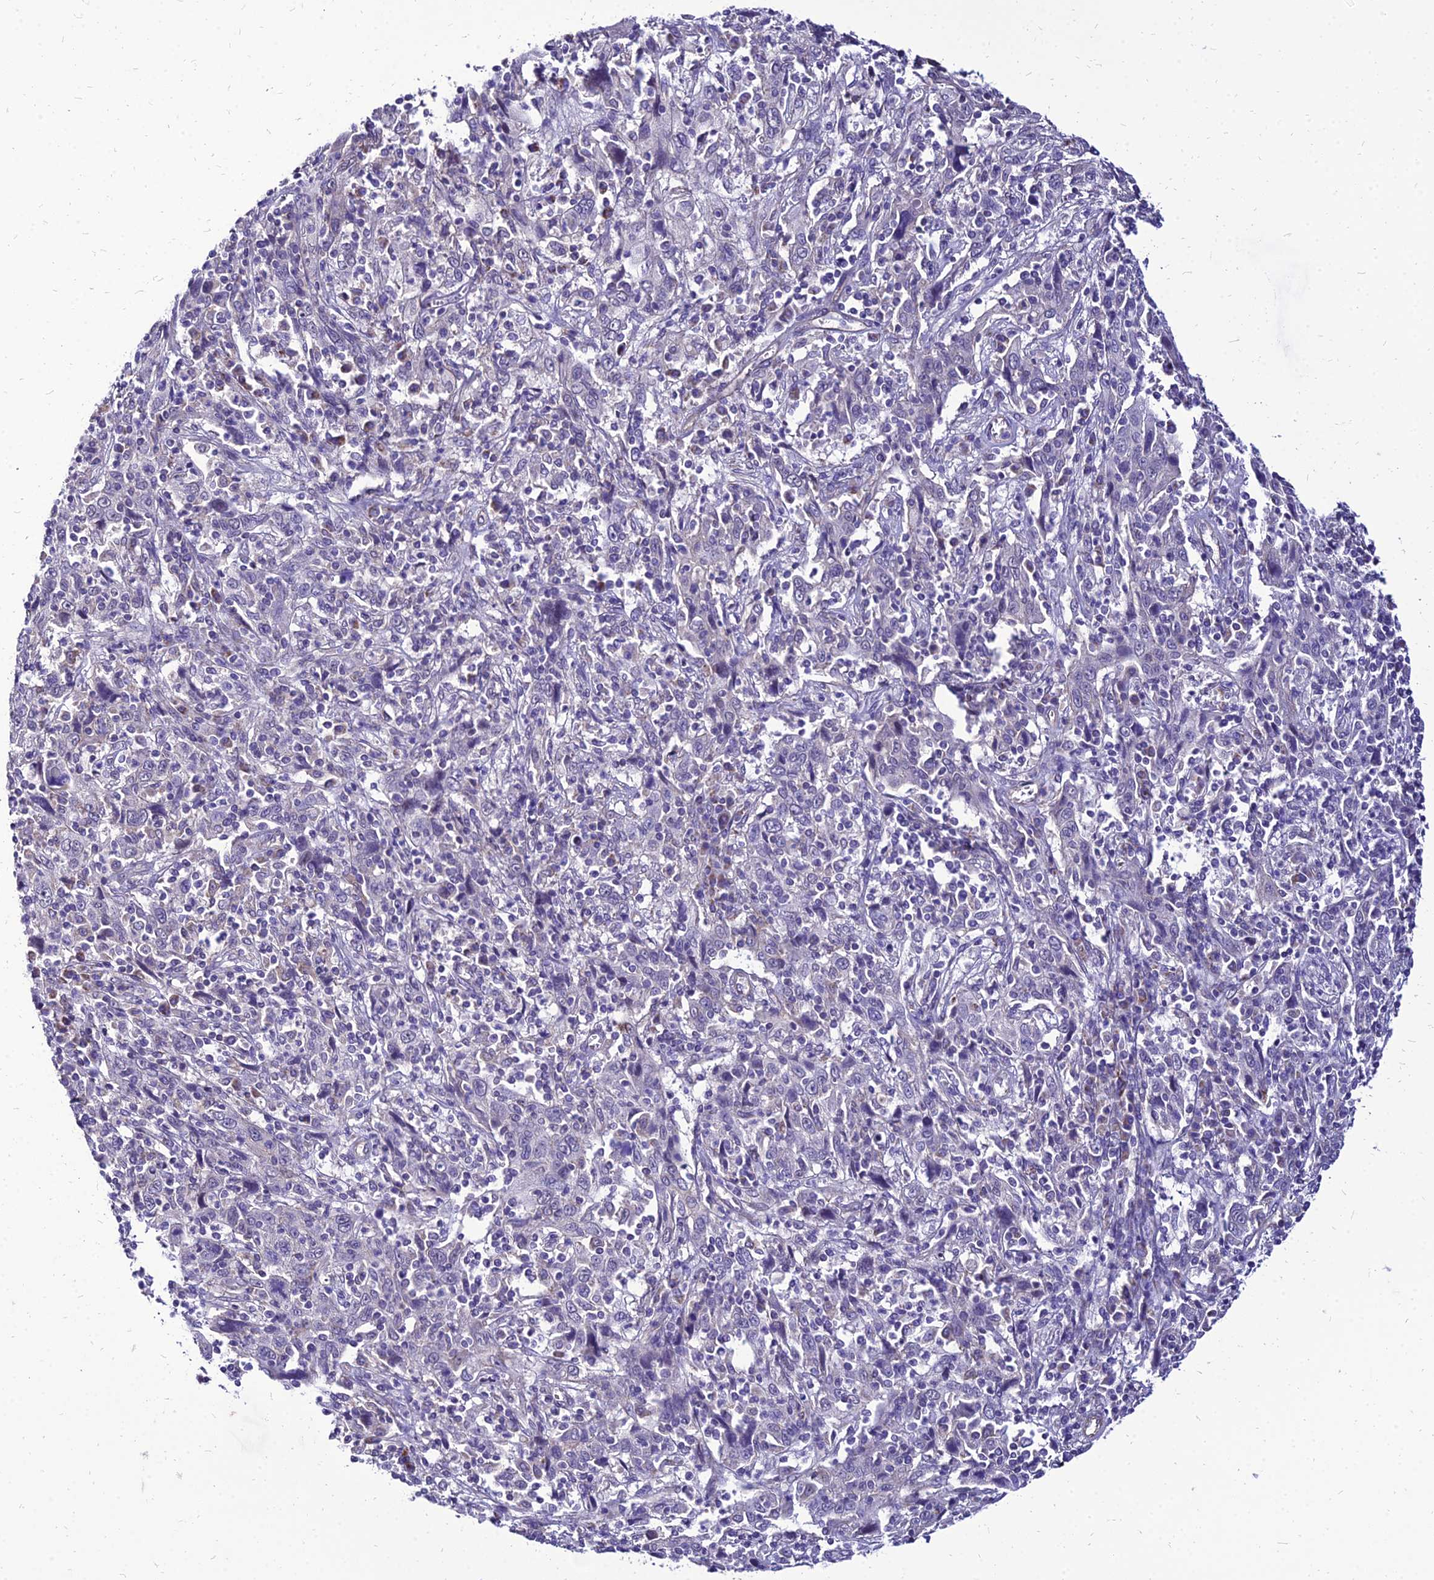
{"staining": {"intensity": "negative", "quantity": "none", "location": "none"}, "tissue": "cervical cancer", "cell_type": "Tumor cells", "image_type": "cancer", "snomed": [{"axis": "morphology", "description": "Squamous cell carcinoma, NOS"}, {"axis": "topography", "description": "Cervix"}], "caption": "An image of human cervical squamous cell carcinoma is negative for staining in tumor cells.", "gene": "YEATS2", "patient": {"sex": "female", "age": 46}}